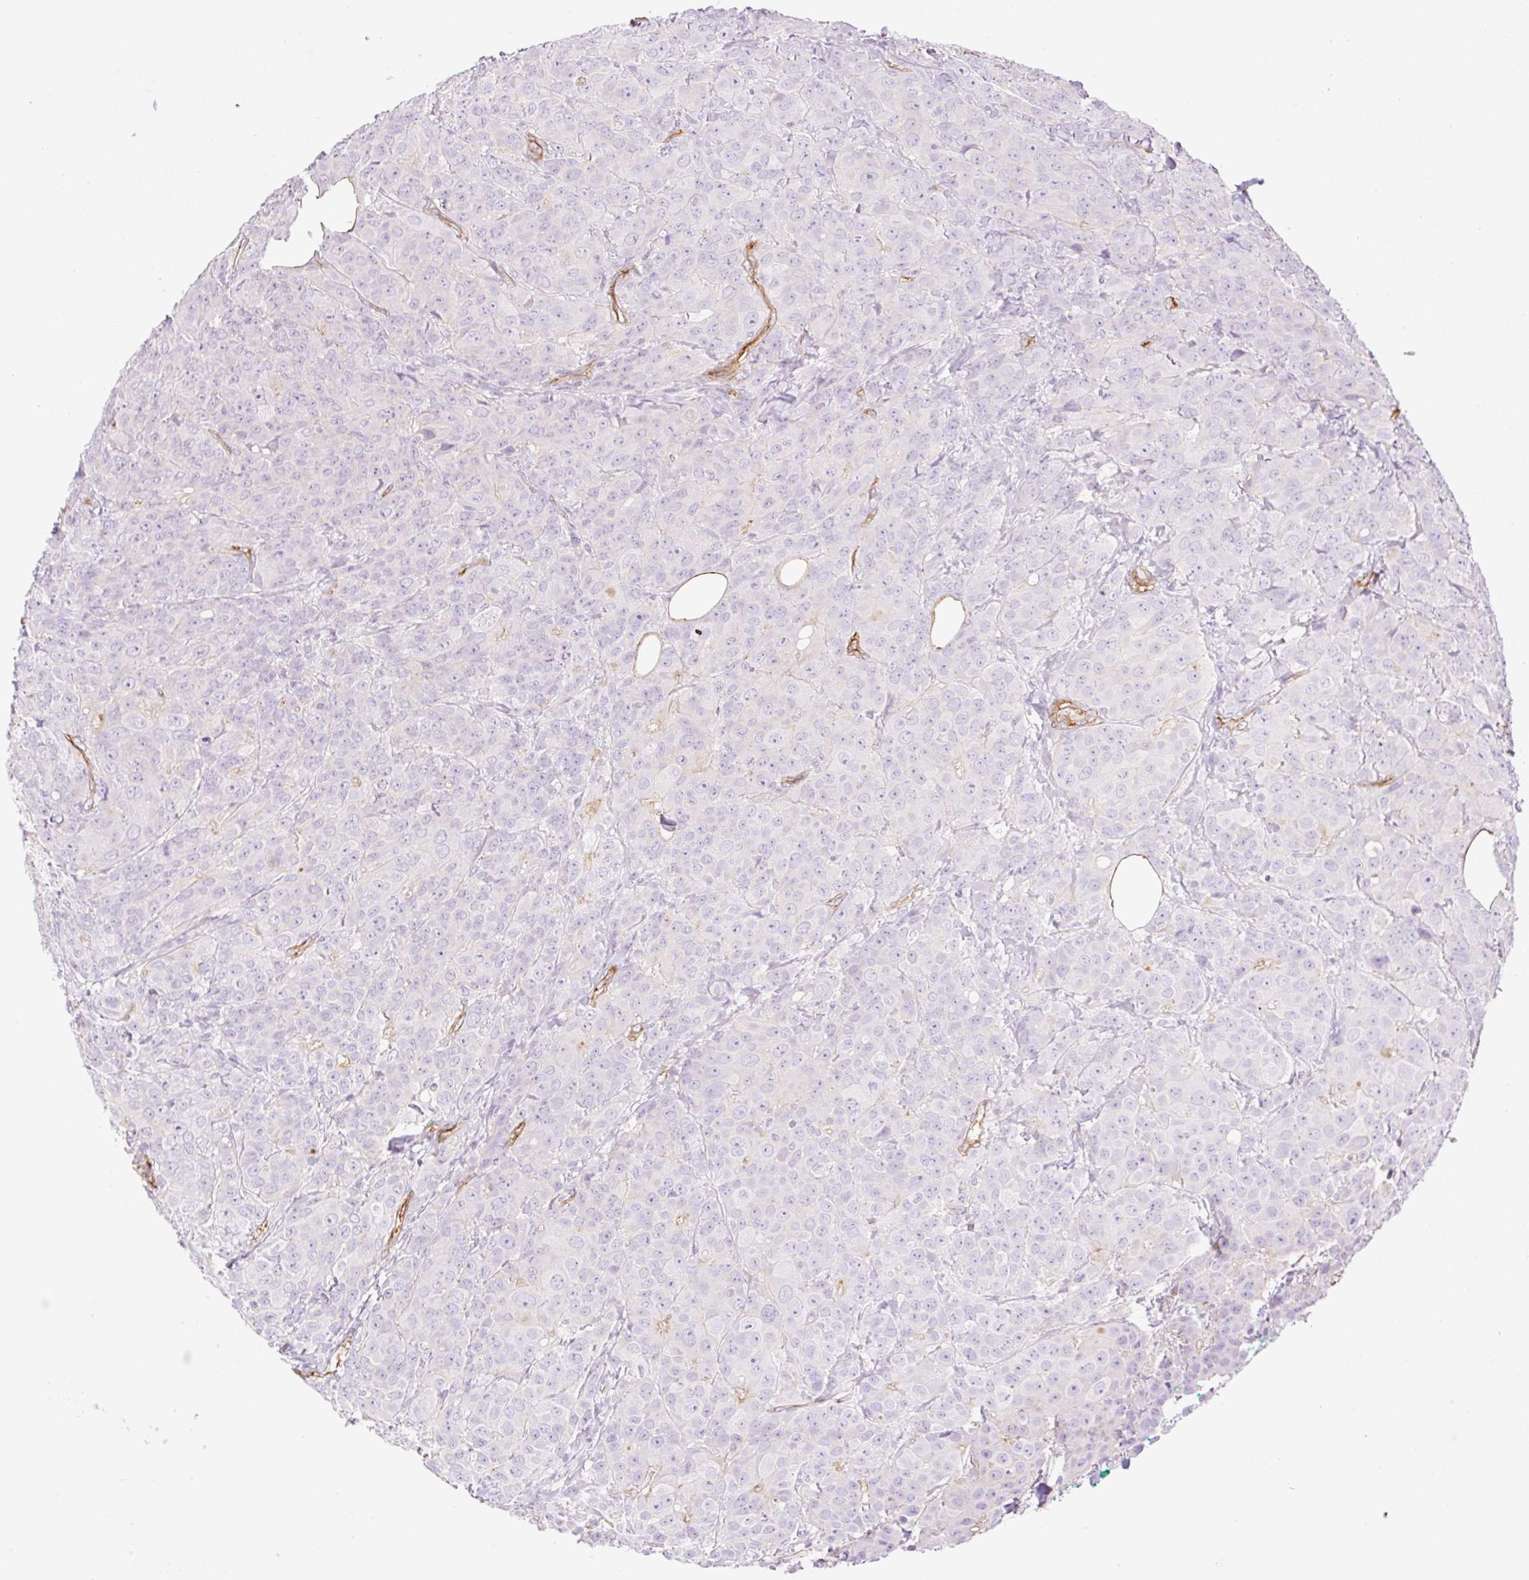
{"staining": {"intensity": "negative", "quantity": "none", "location": "none"}, "tissue": "breast cancer", "cell_type": "Tumor cells", "image_type": "cancer", "snomed": [{"axis": "morphology", "description": "Normal tissue, NOS"}, {"axis": "morphology", "description": "Duct carcinoma"}, {"axis": "topography", "description": "Breast"}], "caption": "The histopathology image reveals no significant positivity in tumor cells of intraductal carcinoma (breast).", "gene": "EHD3", "patient": {"sex": "female", "age": 43}}